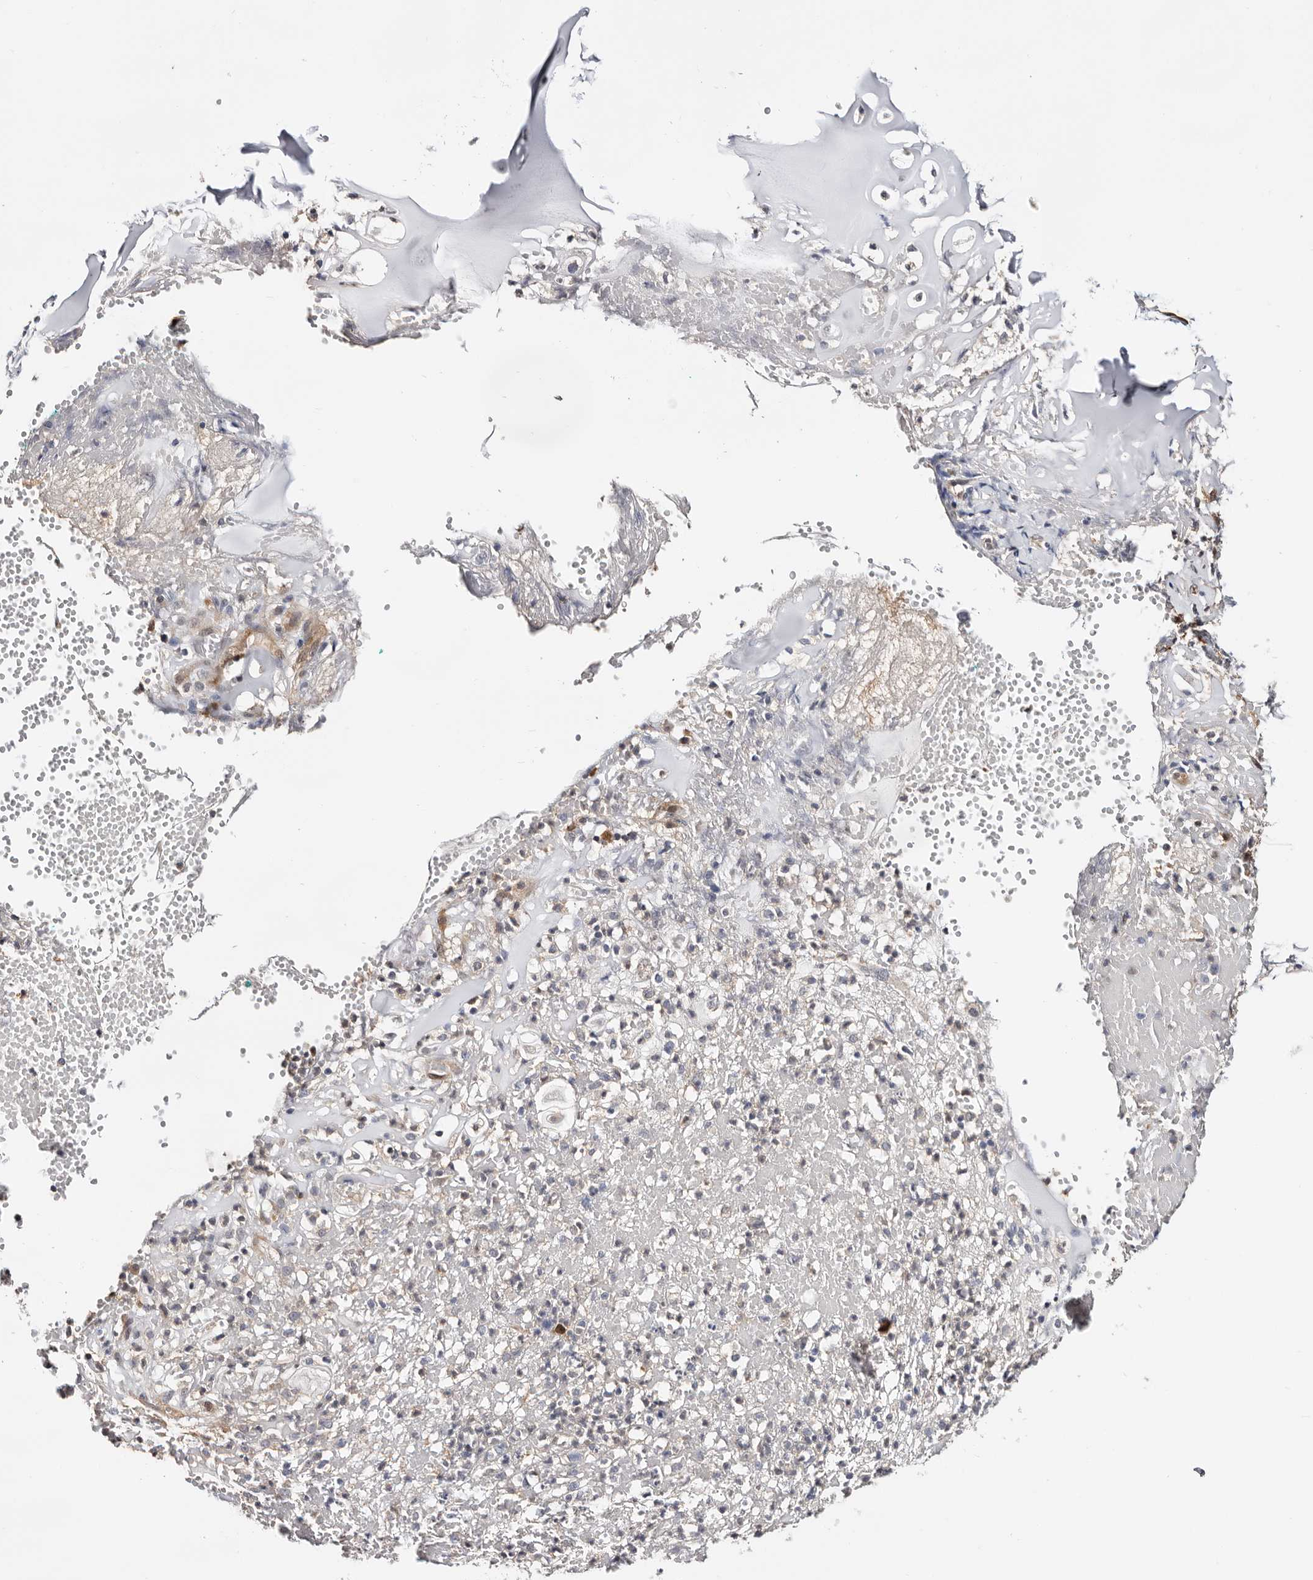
{"staining": {"intensity": "weak", "quantity": "25%-75%", "location": "cytoplasmic/membranous"}, "tissue": "adipose tissue", "cell_type": "Adipocytes", "image_type": "normal", "snomed": [{"axis": "morphology", "description": "Normal tissue, NOS"}, {"axis": "morphology", "description": "Basal cell carcinoma"}, {"axis": "topography", "description": "Cartilage tissue"}, {"axis": "topography", "description": "Nasopharynx"}, {"axis": "topography", "description": "Oral tissue"}], "caption": "This micrograph exhibits normal adipose tissue stained with IHC to label a protein in brown. The cytoplasmic/membranous of adipocytes show weak positivity for the protein. Nuclei are counter-stained blue.", "gene": "TP53I3", "patient": {"sex": "female", "age": 77}}